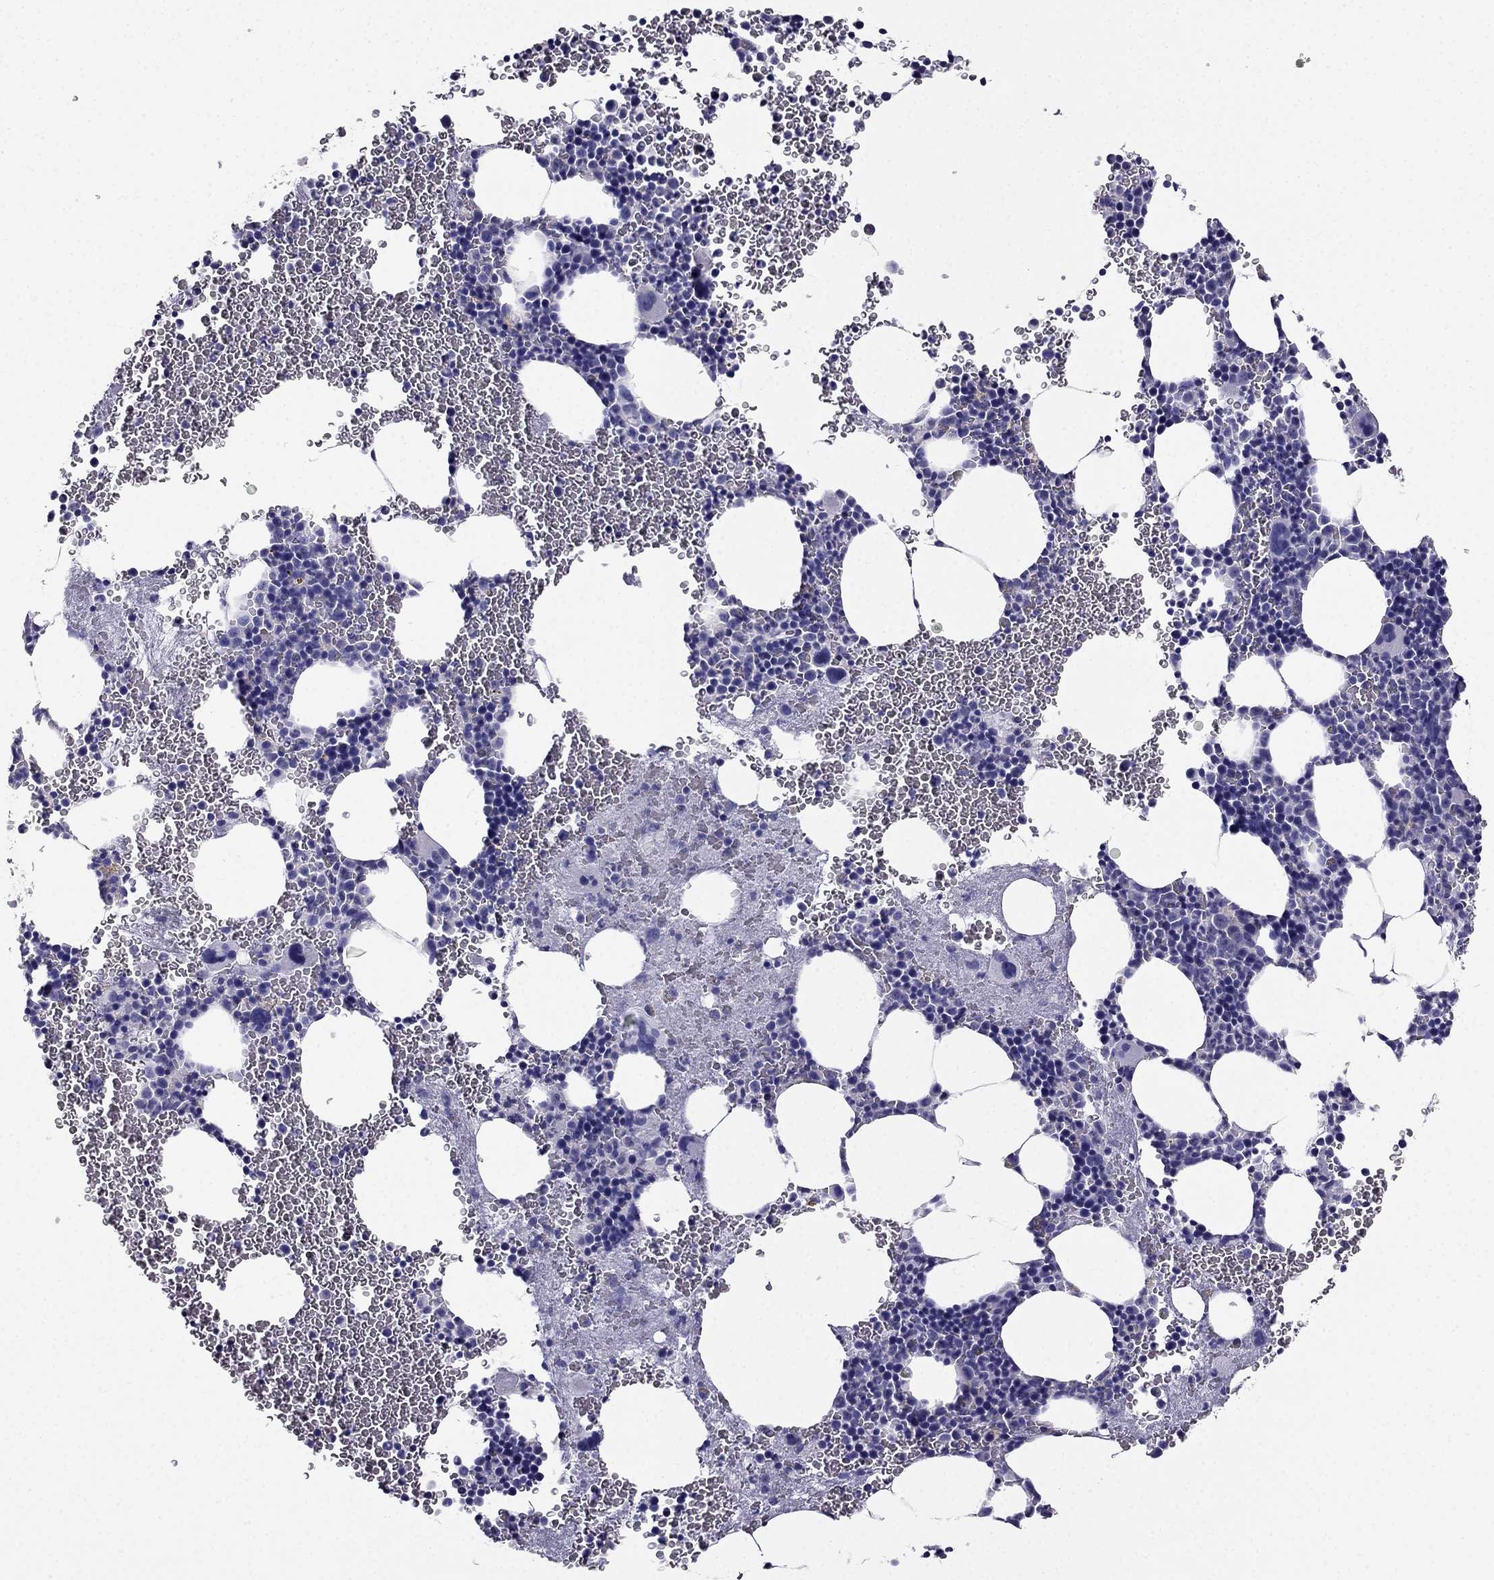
{"staining": {"intensity": "negative", "quantity": "none", "location": "none"}, "tissue": "bone marrow", "cell_type": "Hematopoietic cells", "image_type": "normal", "snomed": [{"axis": "morphology", "description": "Normal tissue, NOS"}, {"axis": "topography", "description": "Bone marrow"}], "caption": "Photomicrograph shows no protein staining in hematopoietic cells of benign bone marrow.", "gene": "PTH", "patient": {"sex": "male", "age": 50}}